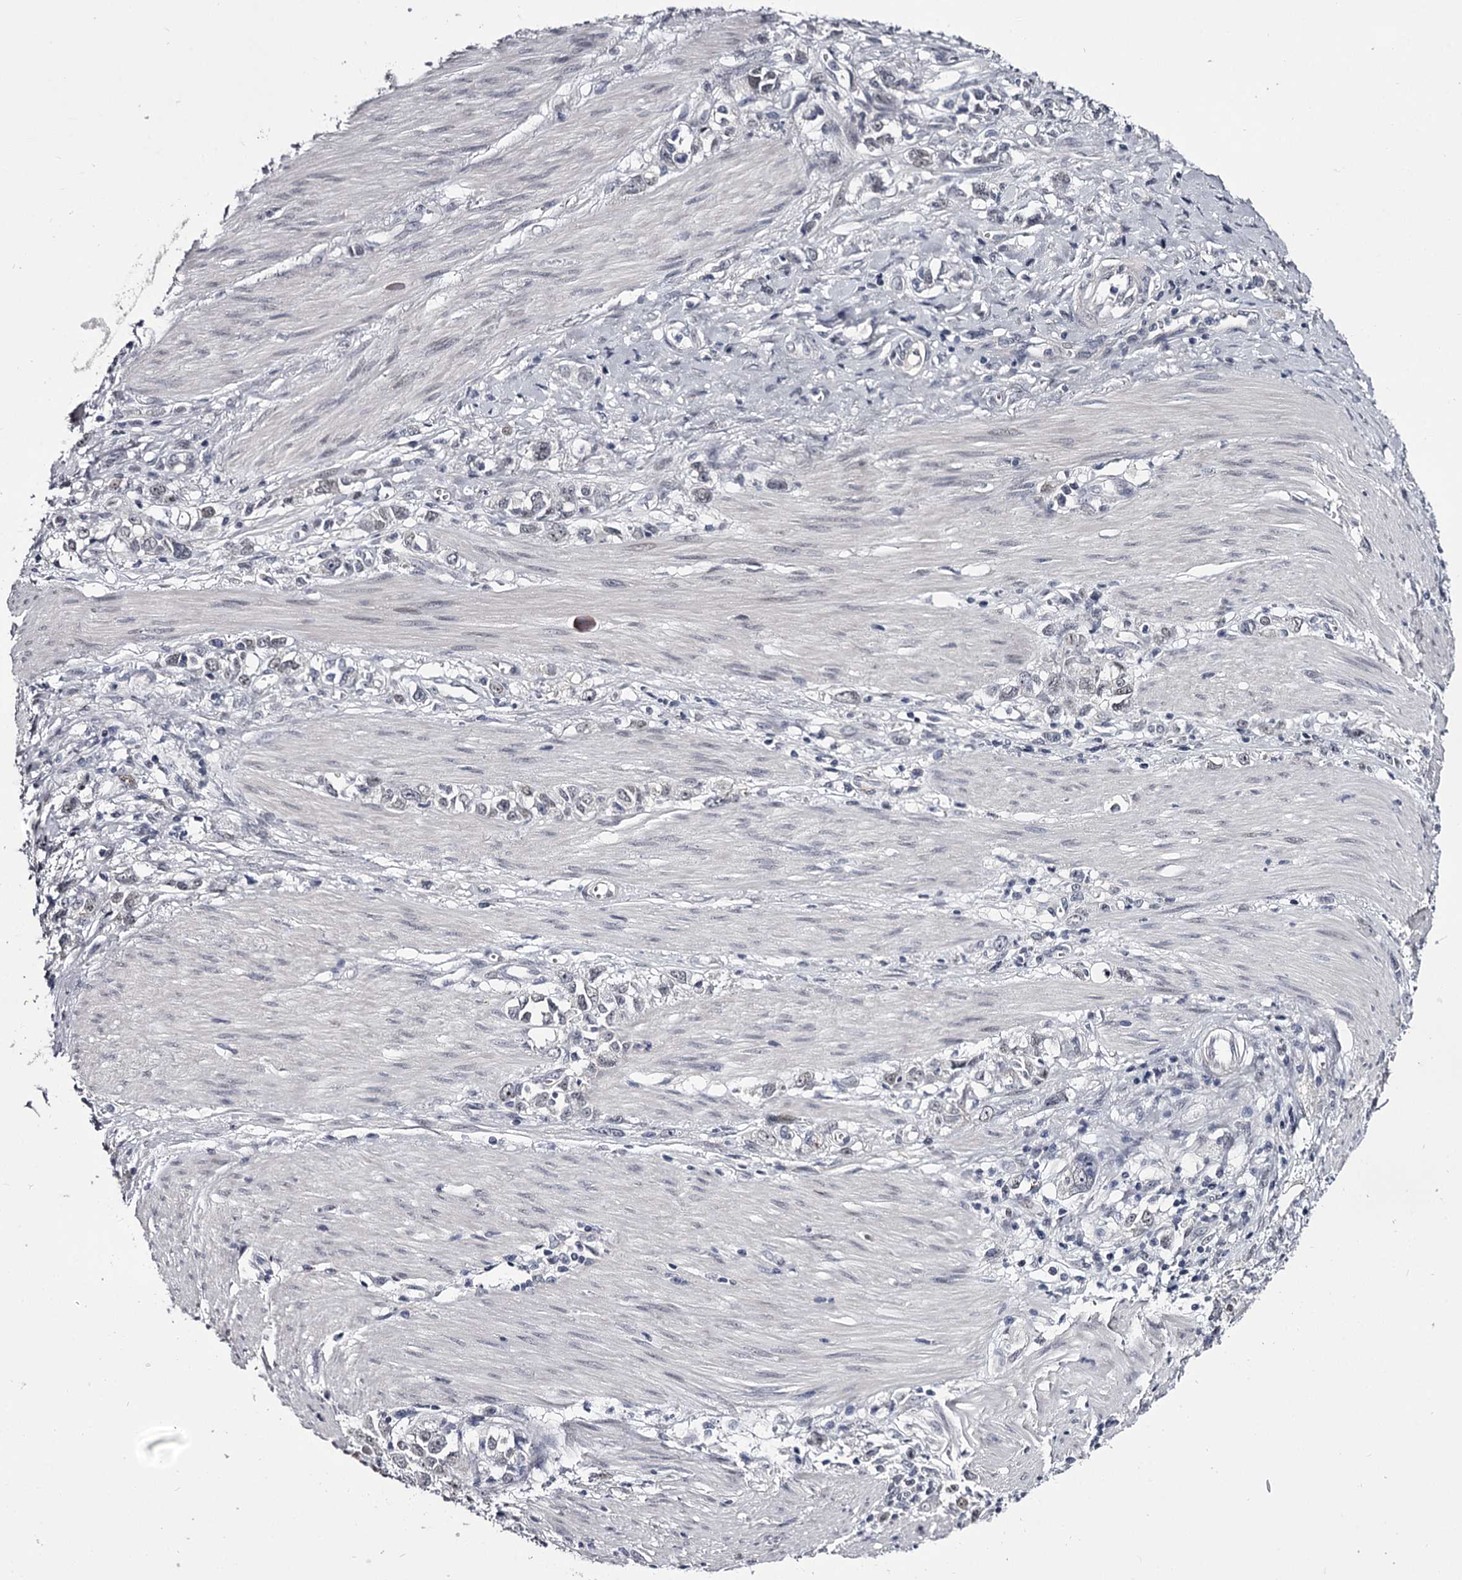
{"staining": {"intensity": "negative", "quantity": "none", "location": "none"}, "tissue": "stomach cancer", "cell_type": "Tumor cells", "image_type": "cancer", "snomed": [{"axis": "morphology", "description": "Adenocarcinoma, NOS"}, {"axis": "topography", "description": "Stomach"}], "caption": "Tumor cells show no significant protein expression in stomach adenocarcinoma.", "gene": "OVOL2", "patient": {"sex": "female", "age": 76}}